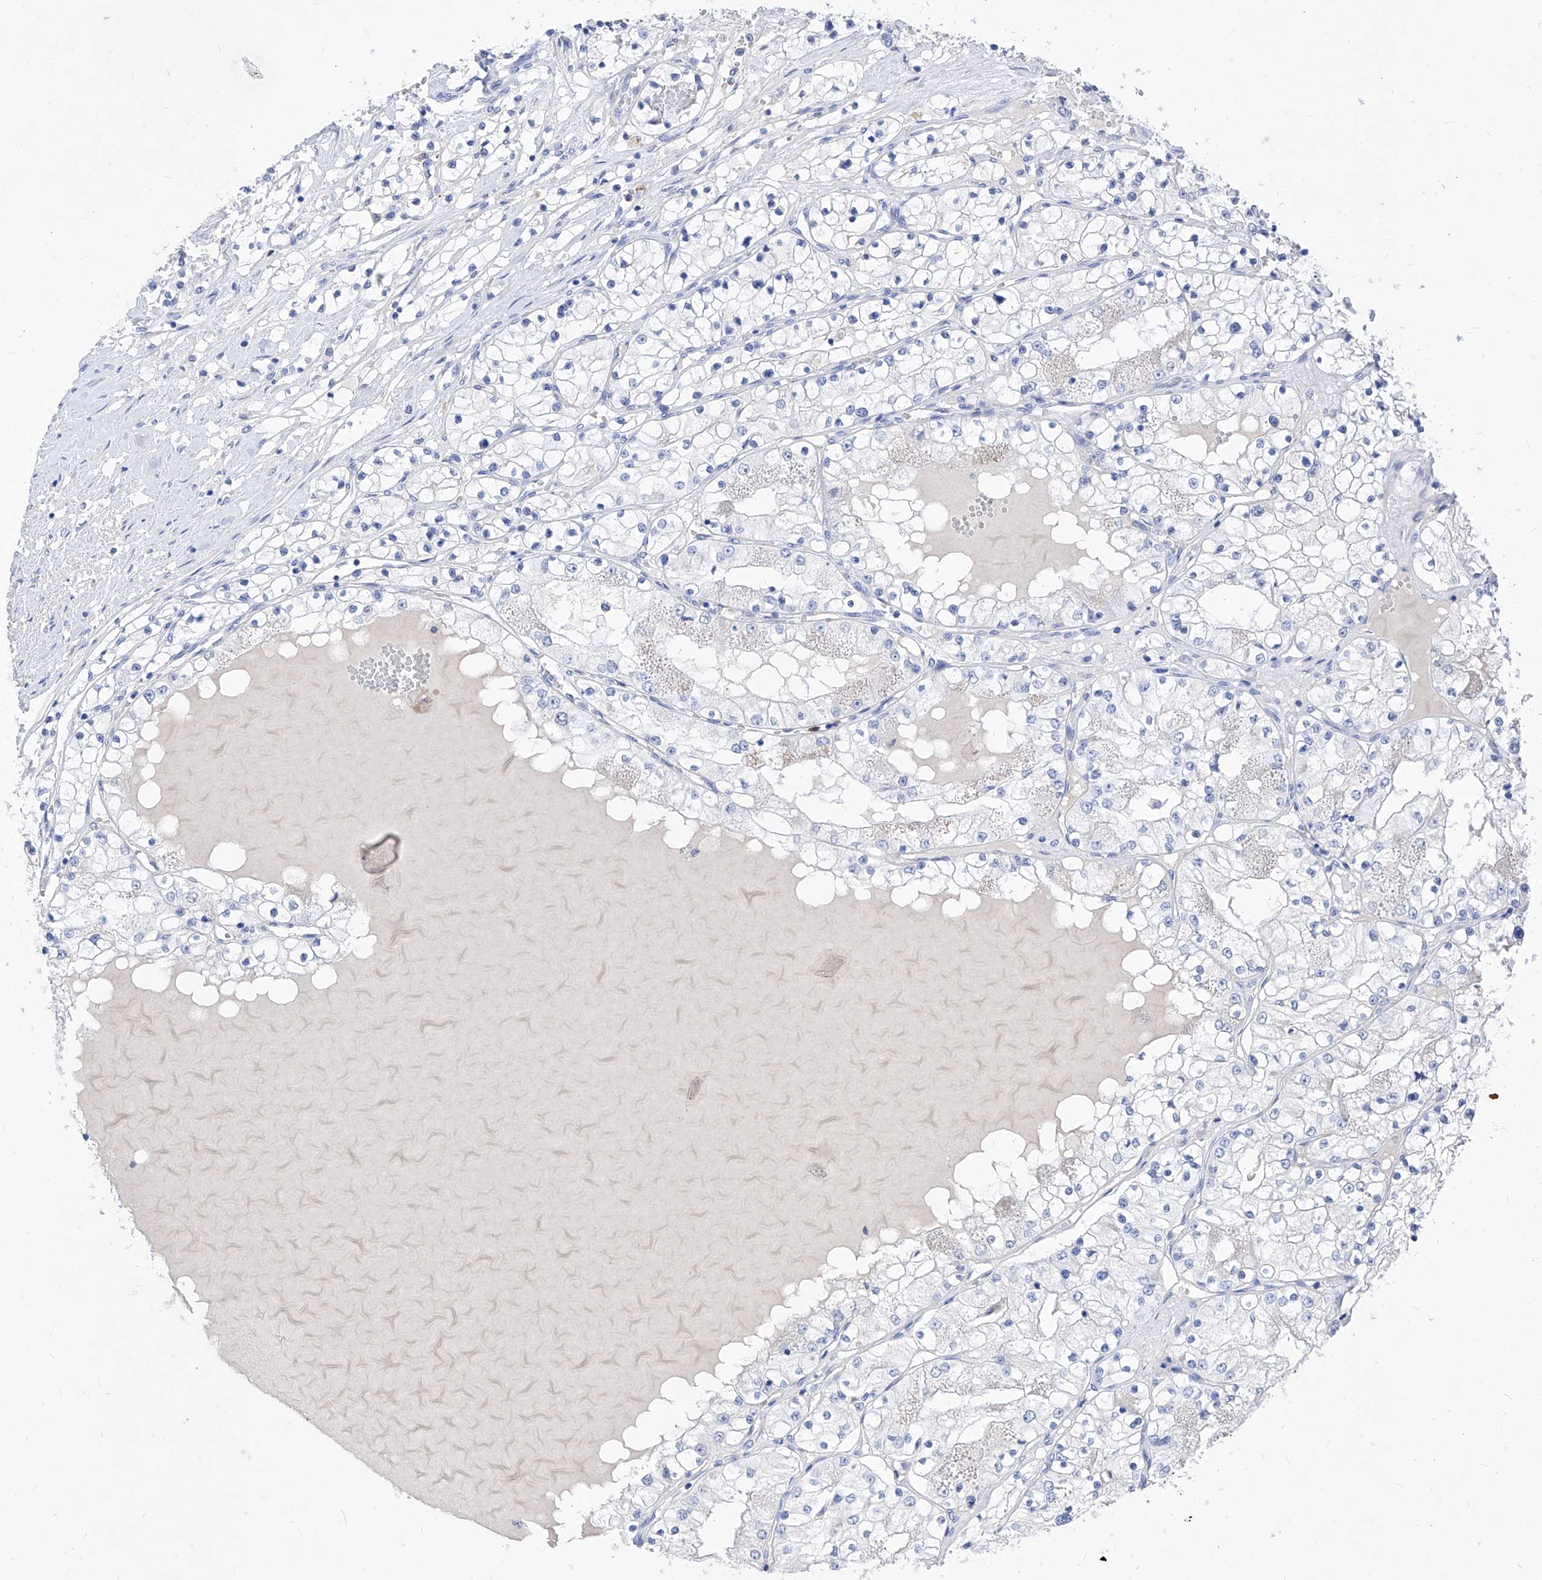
{"staining": {"intensity": "negative", "quantity": "none", "location": "none"}, "tissue": "renal cancer", "cell_type": "Tumor cells", "image_type": "cancer", "snomed": [{"axis": "morphology", "description": "Normal tissue, NOS"}, {"axis": "morphology", "description": "Adenocarcinoma, NOS"}, {"axis": "topography", "description": "Kidney"}], "caption": "Immunohistochemistry (IHC) histopathology image of adenocarcinoma (renal) stained for a protein (brown), which exhibits no expression in tumor cells. (DAB immunohistochemistry (IHC) visualized using brightfield microscopy, high magnification).", "gene": "VAX1", "patient": {"sex": "male", "age": 68}}